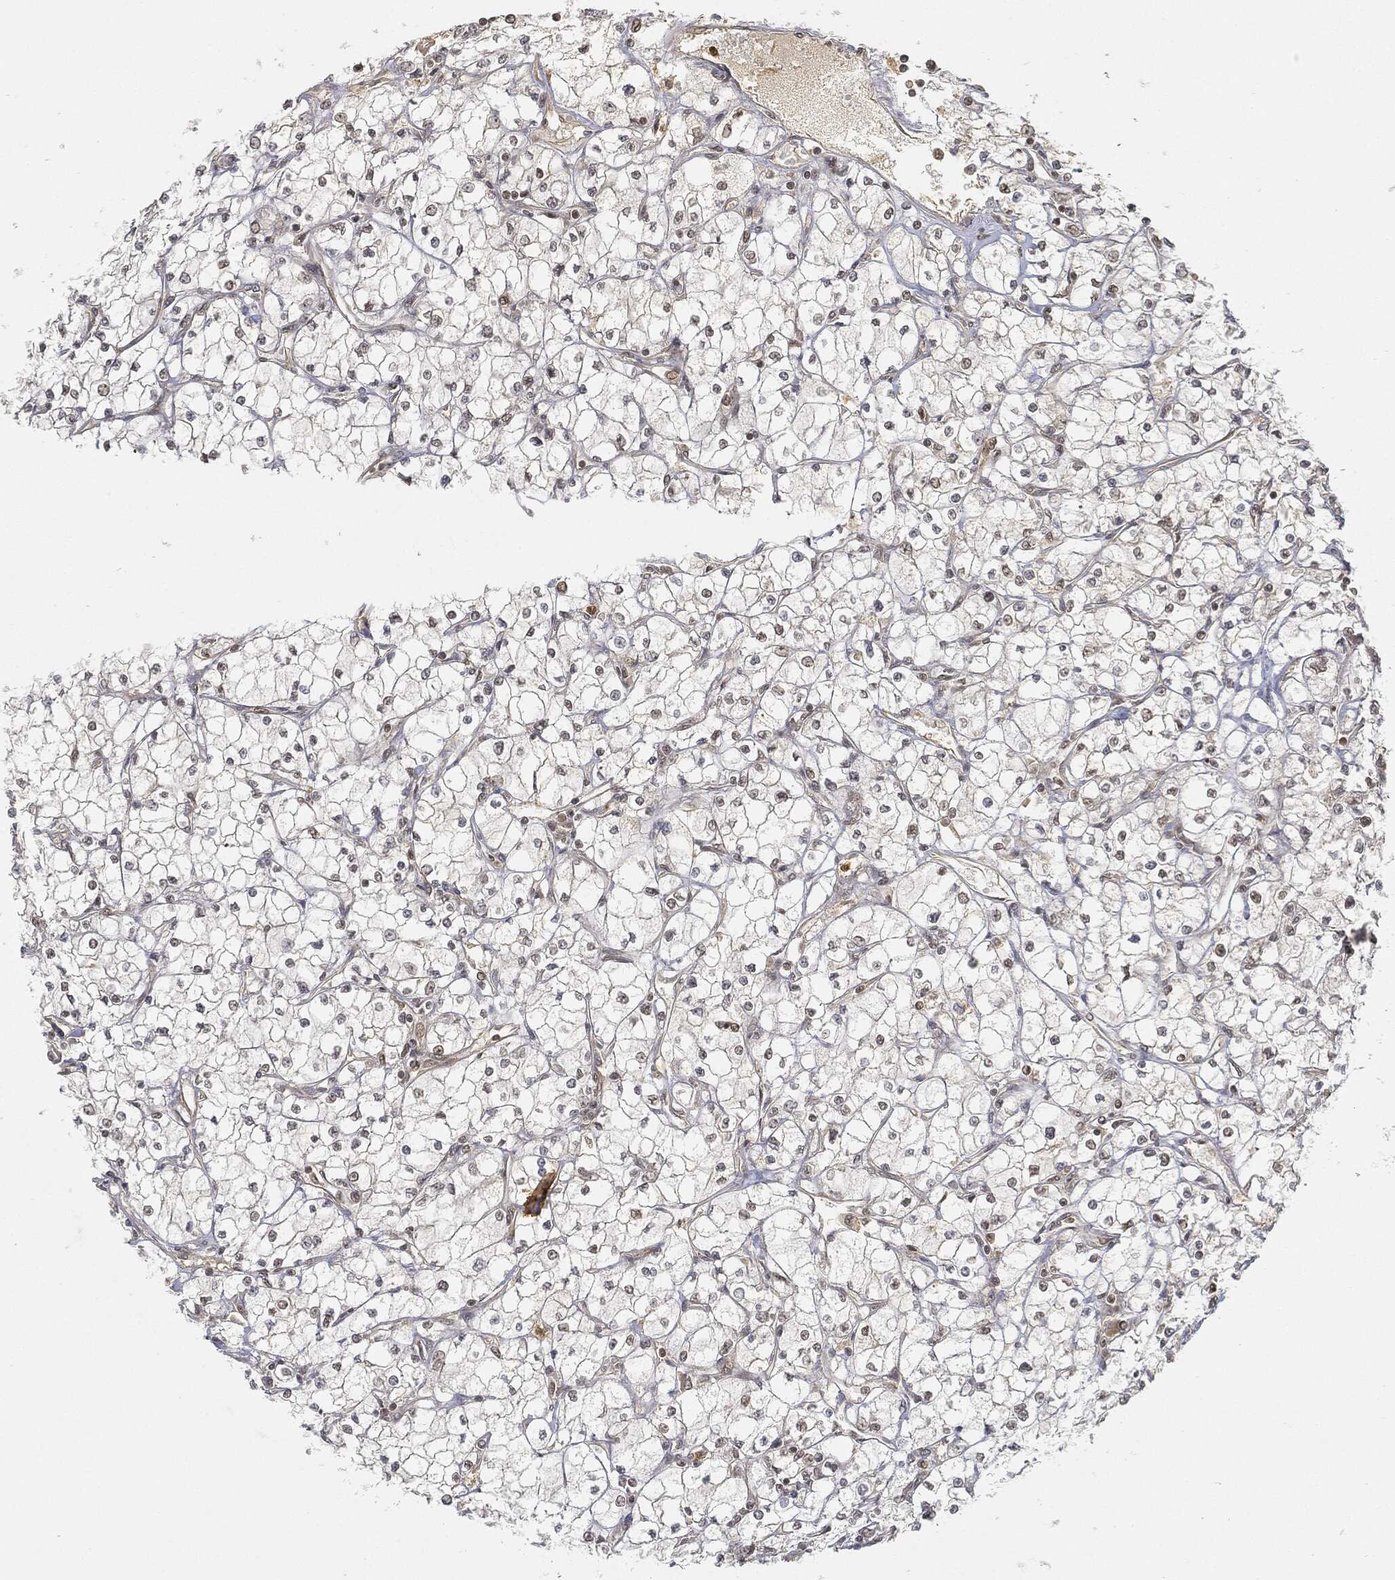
{"staining": {"intensity": "negative", "quantity": "none", "location": "none"}, "tissue": "renal cancer", "cell_type": "Tumor cells", "image_type": "cancer", "snomed": [{"axis": "morphology", "description": "Adenocarcinoma, NOS"}, {"axis": "topography", "description": "Kidney"}], "caption": "IHC of renal adenocarcinoma exhibits no expression in tumor cells.", "gene": "CIB1", "patient": {"sex": "male", "age": 67}}